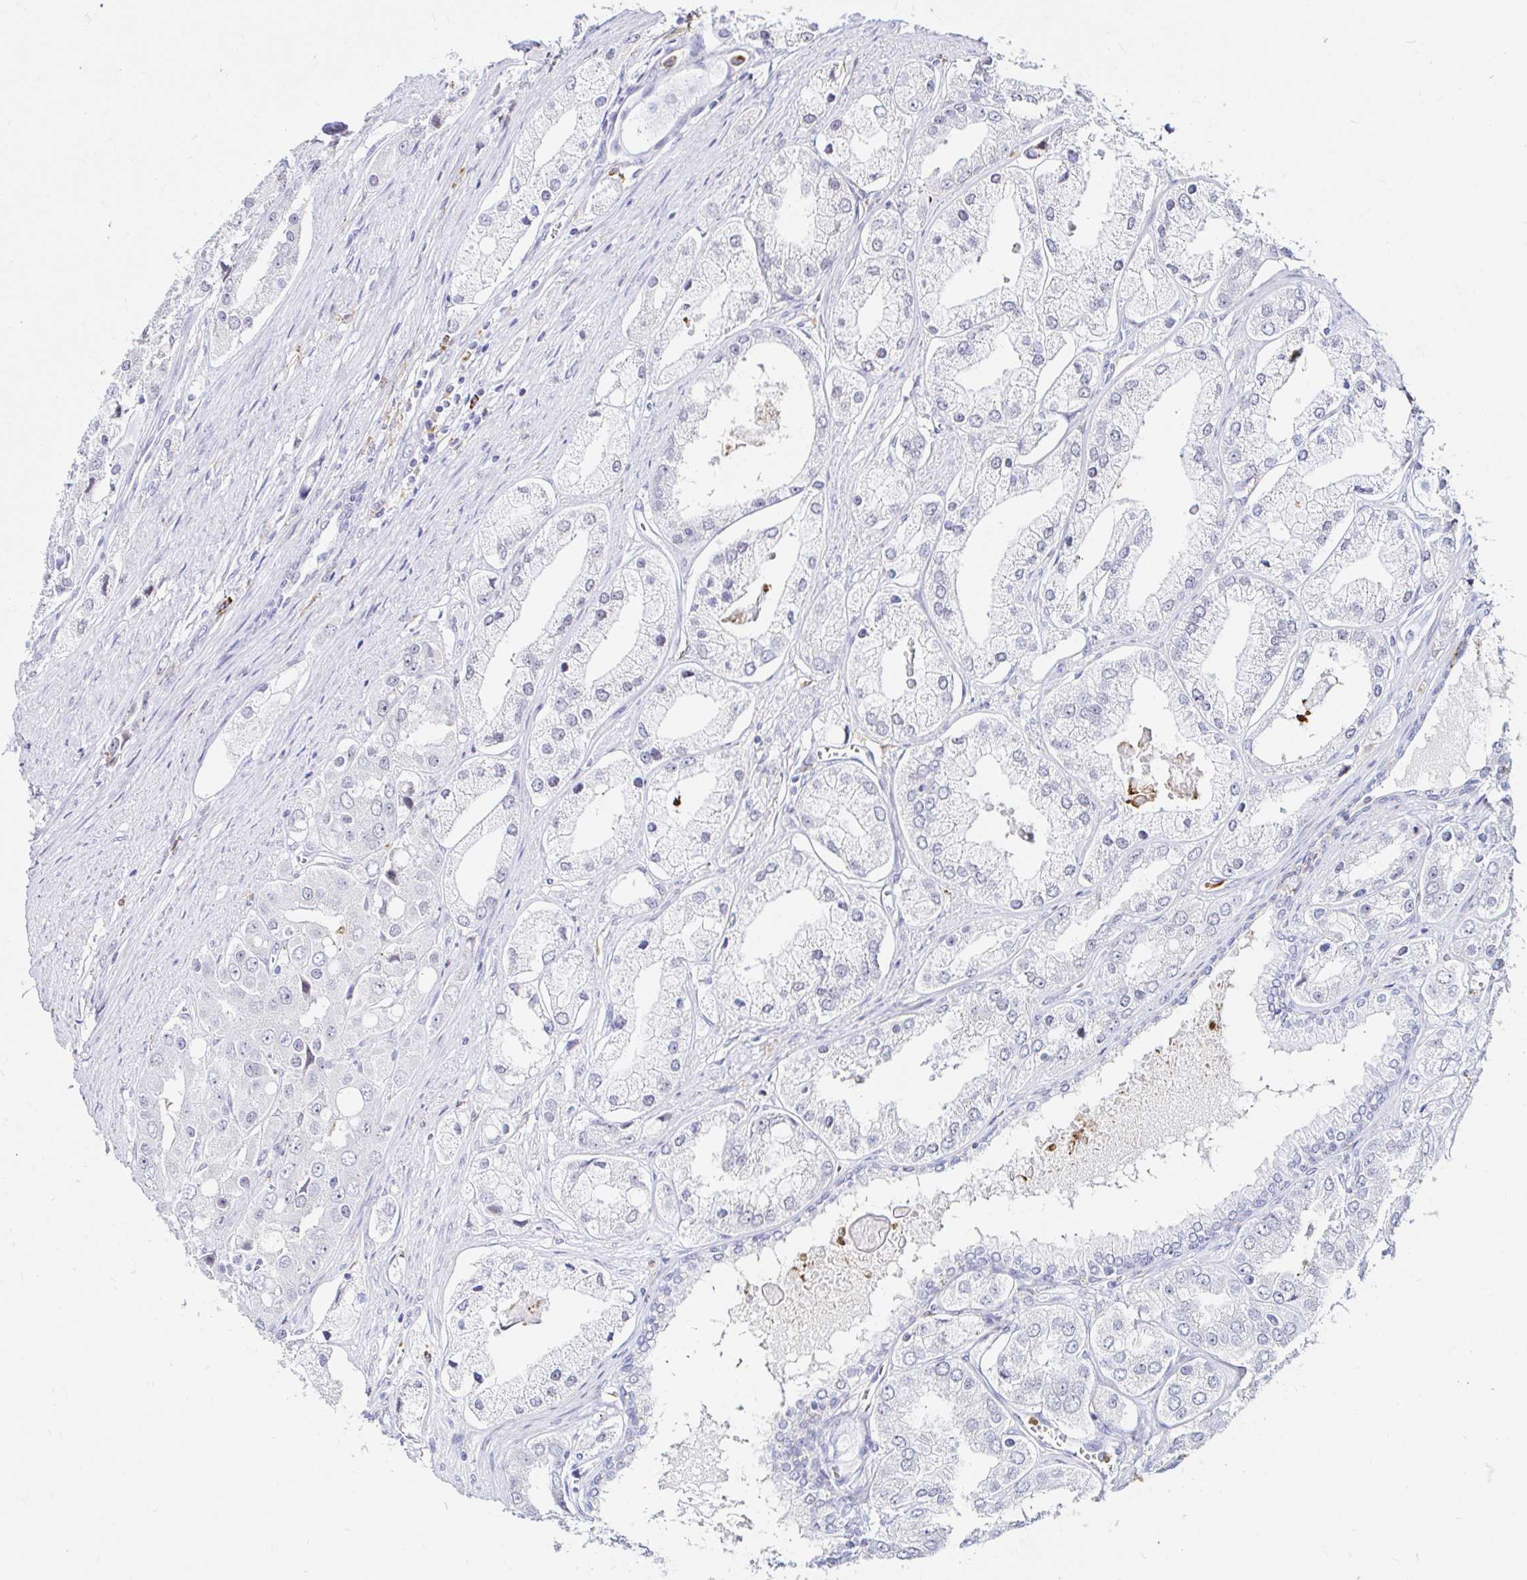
{"staining": {"intensity": "negative", "quantity": "none", "location": "none"}, "tissue": "prostate cancer", "cell_type": "Tumor cells", "image_type": "cancer", "snomed": [{"axis": "morphology", "description": "Adenocarcinoma, Low grade"}, {"axis": "topography", "description": "Prostate"}], "caption": "The immunohistochemistry (IHC) micrograph has no significant staining in tumor cells of prostate cancer tissue.", "gene": "CYBB", "patient": {"sex": "male", "age": 69}}